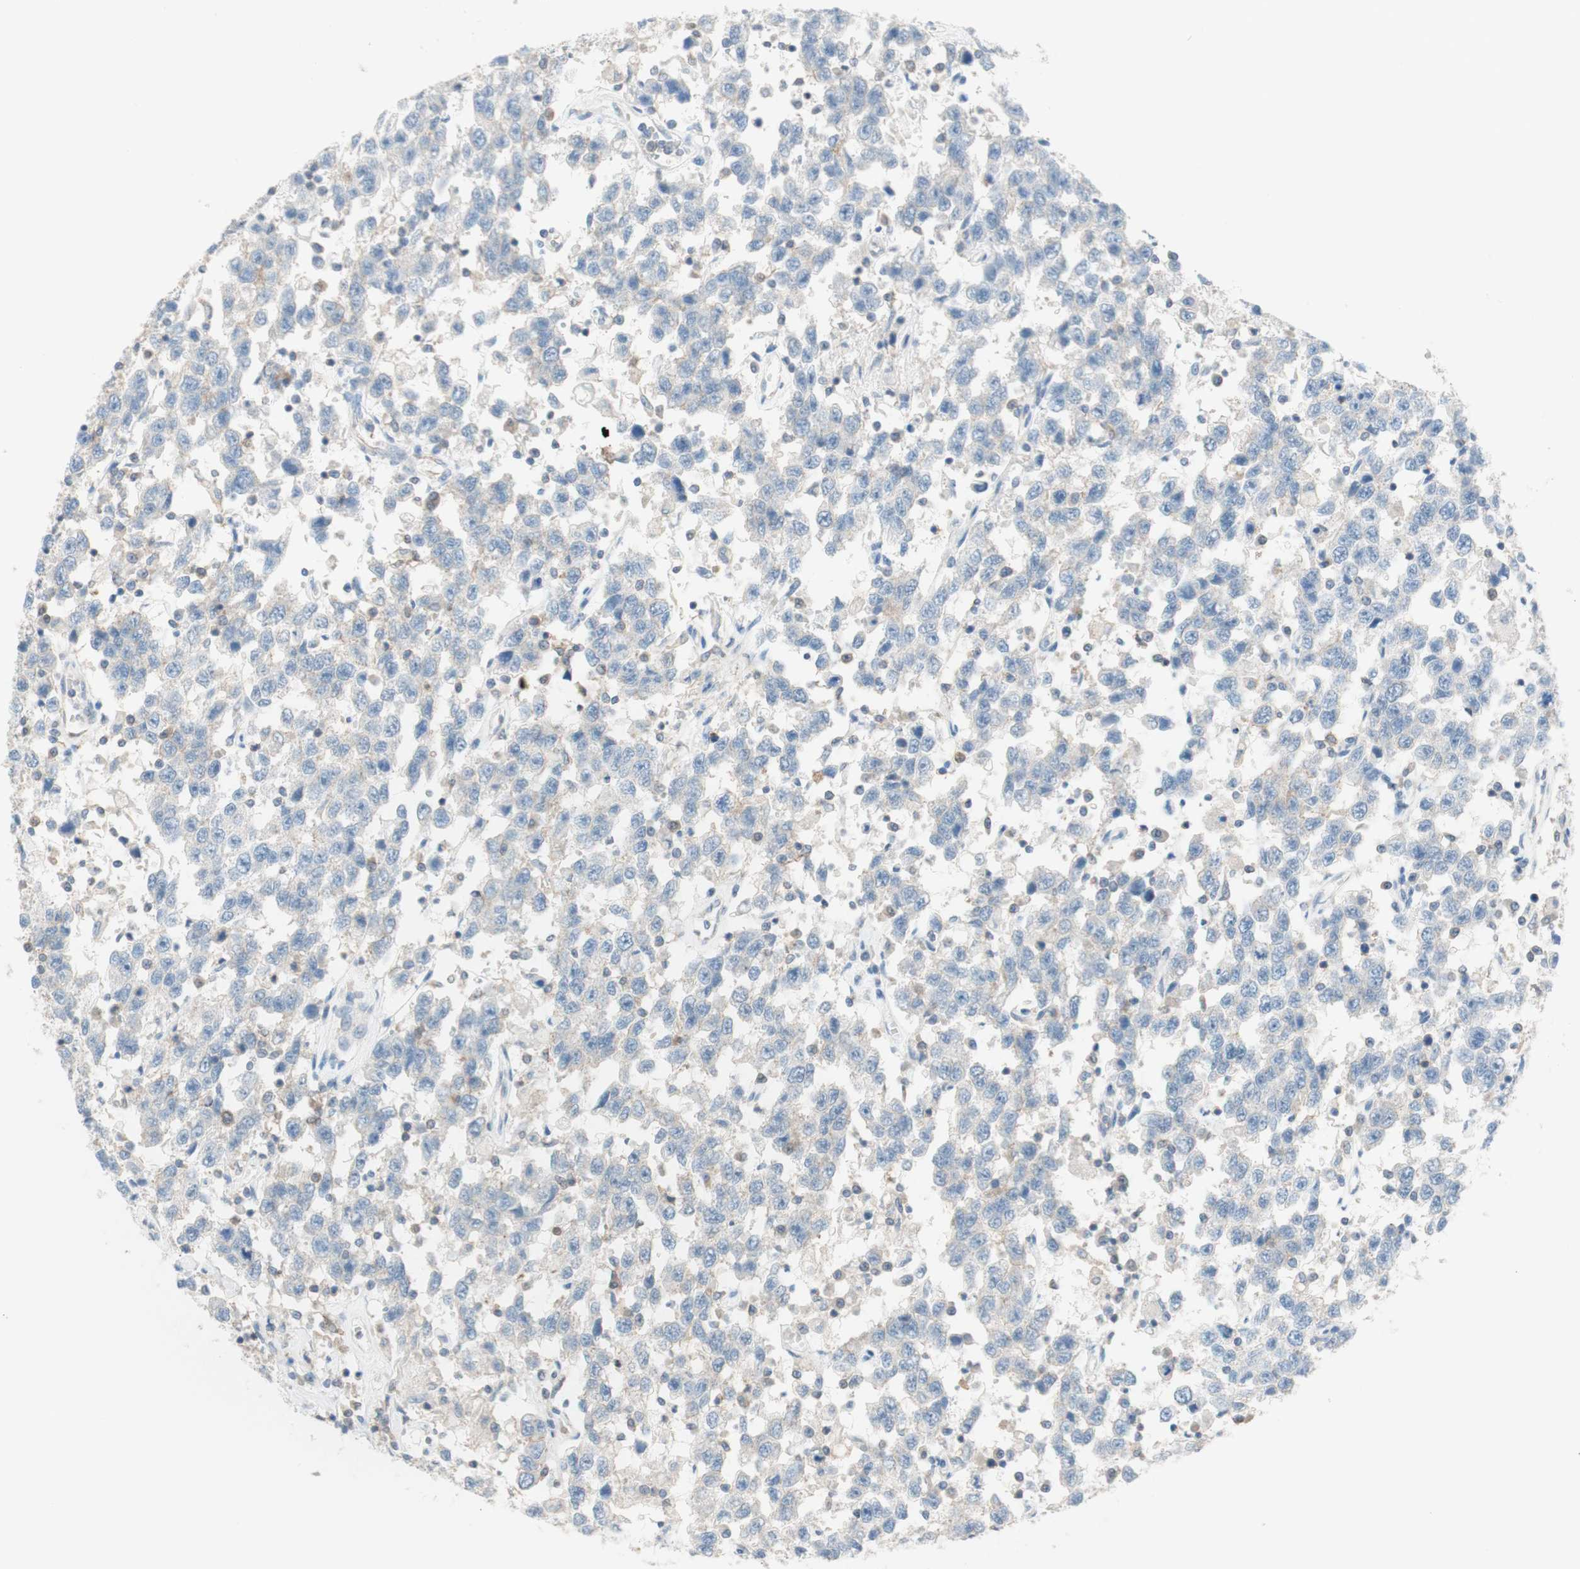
{"staining": {"intensity": "weak", "quantity": ">75%", "location": "cytoplasmic/membranous"}, "tissue": "testis cancer", "cell_type": "Tumor cells", "image_type": "cancer", "snomed": [{"axis": "morphology", "description": "Seminoma, NOS"}, {"axis": "topography", "description": "Testis"}], "caption": "High-magnification brightfield microscopy of testis cancer stained with DAB (brown) and counterstained with hematoxylin (blue). tumor cells exhibit weak cytoplasmic/membranous staining is identified in approximately>75% of cells.", "gene": "POU2AF1", "patient": {"sex": "male", "age": 41}}